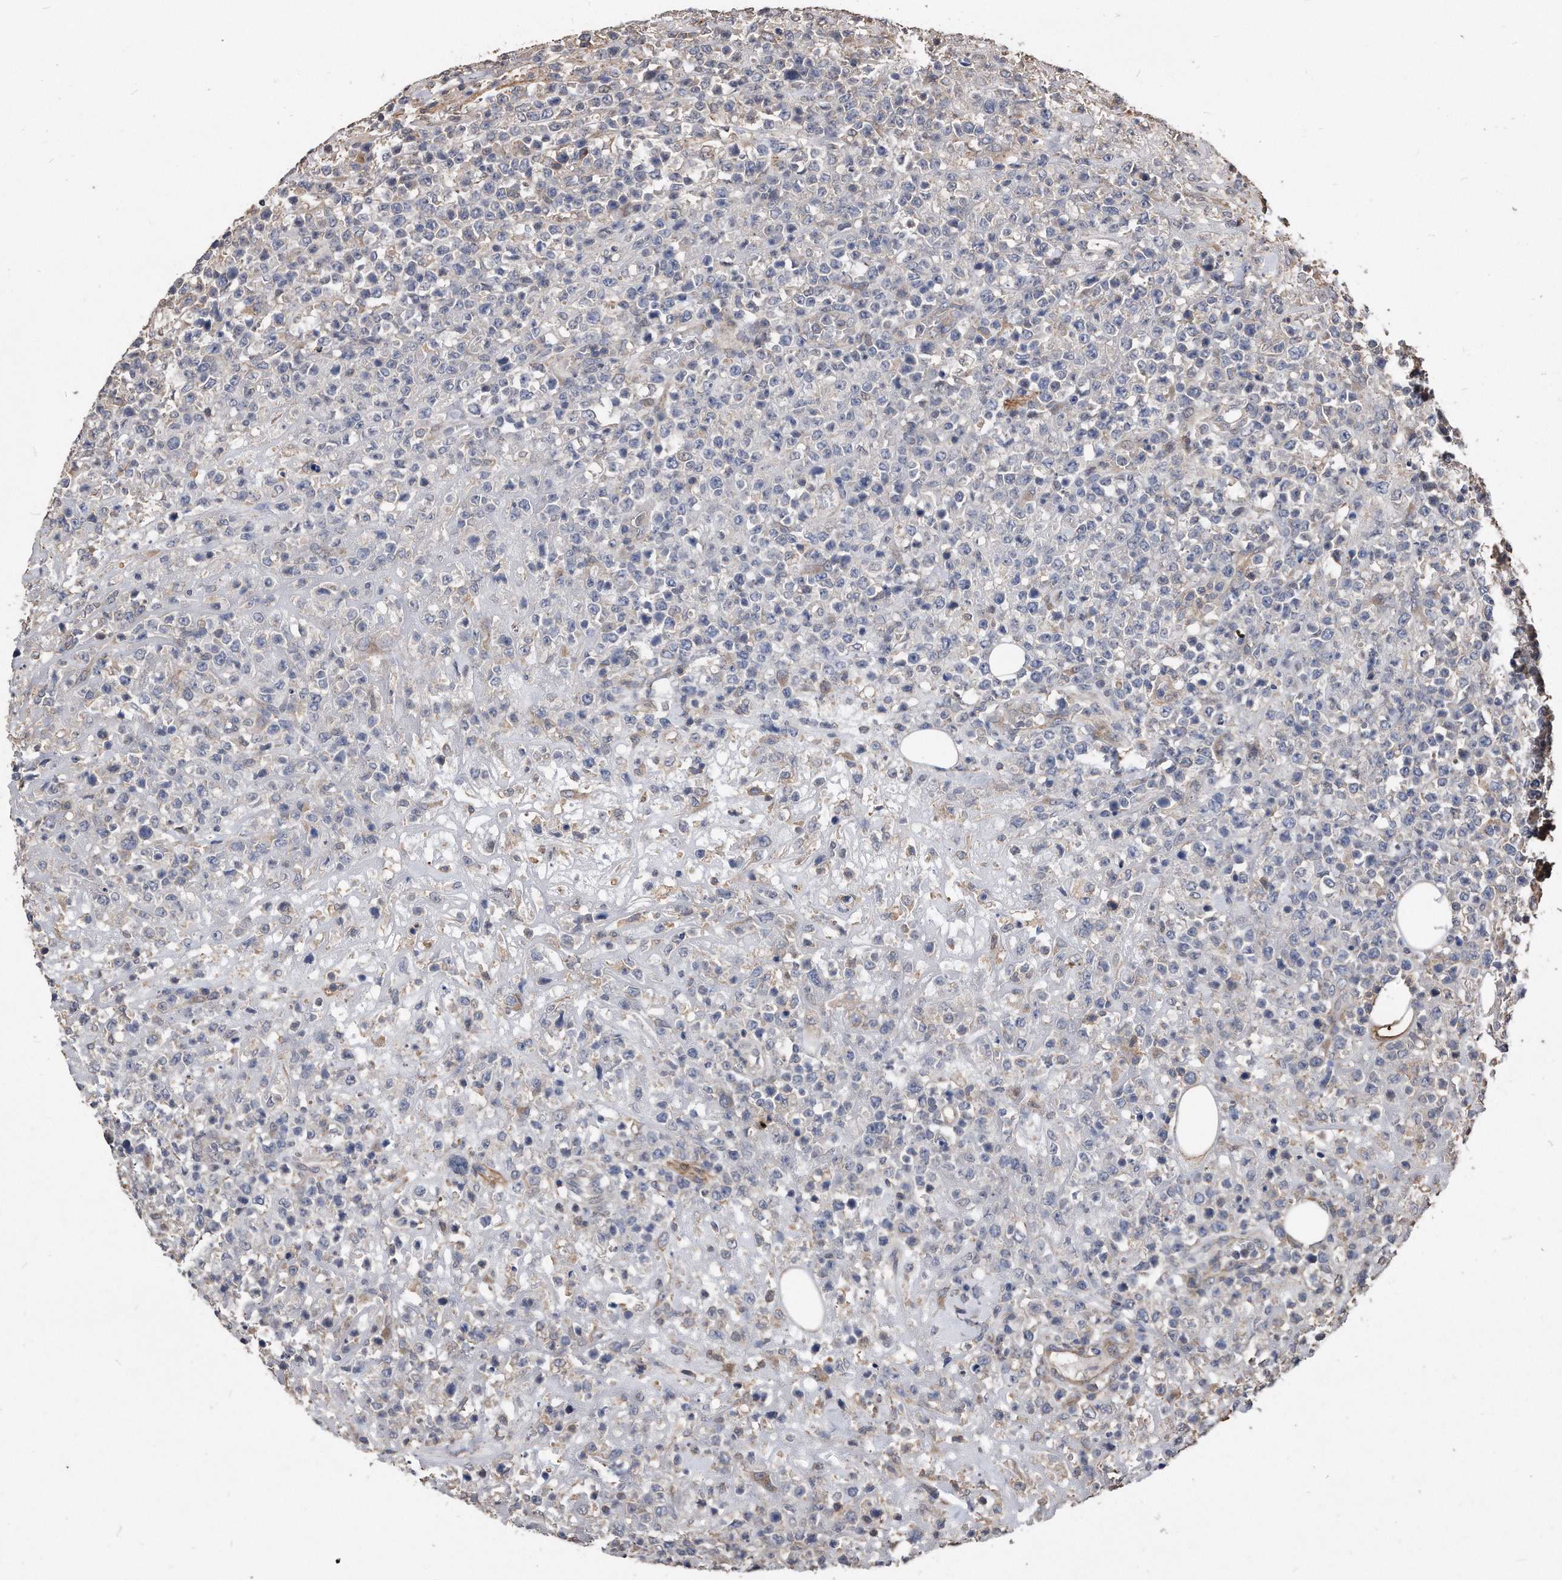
{"staining": {"intensity": "negative", "quantity": "none", "location": "none"}, "tissue": "lymphoma", "cell_type": "Tumor cells", "image_type": "cancer", "snomed": [{"axis": "morphology", "description": "Malignant lymphoma, non-Hodgkin's type, High grade"}, {"axis": "topography", "description": "Colon"}], "caption": "The image reveals no significant positivity in tumor cells of high-grade malignant lymphoma, non-Hodgkin's type.", "gene": "IL20RA", "patient": {"sex": "female", "age": 53}}